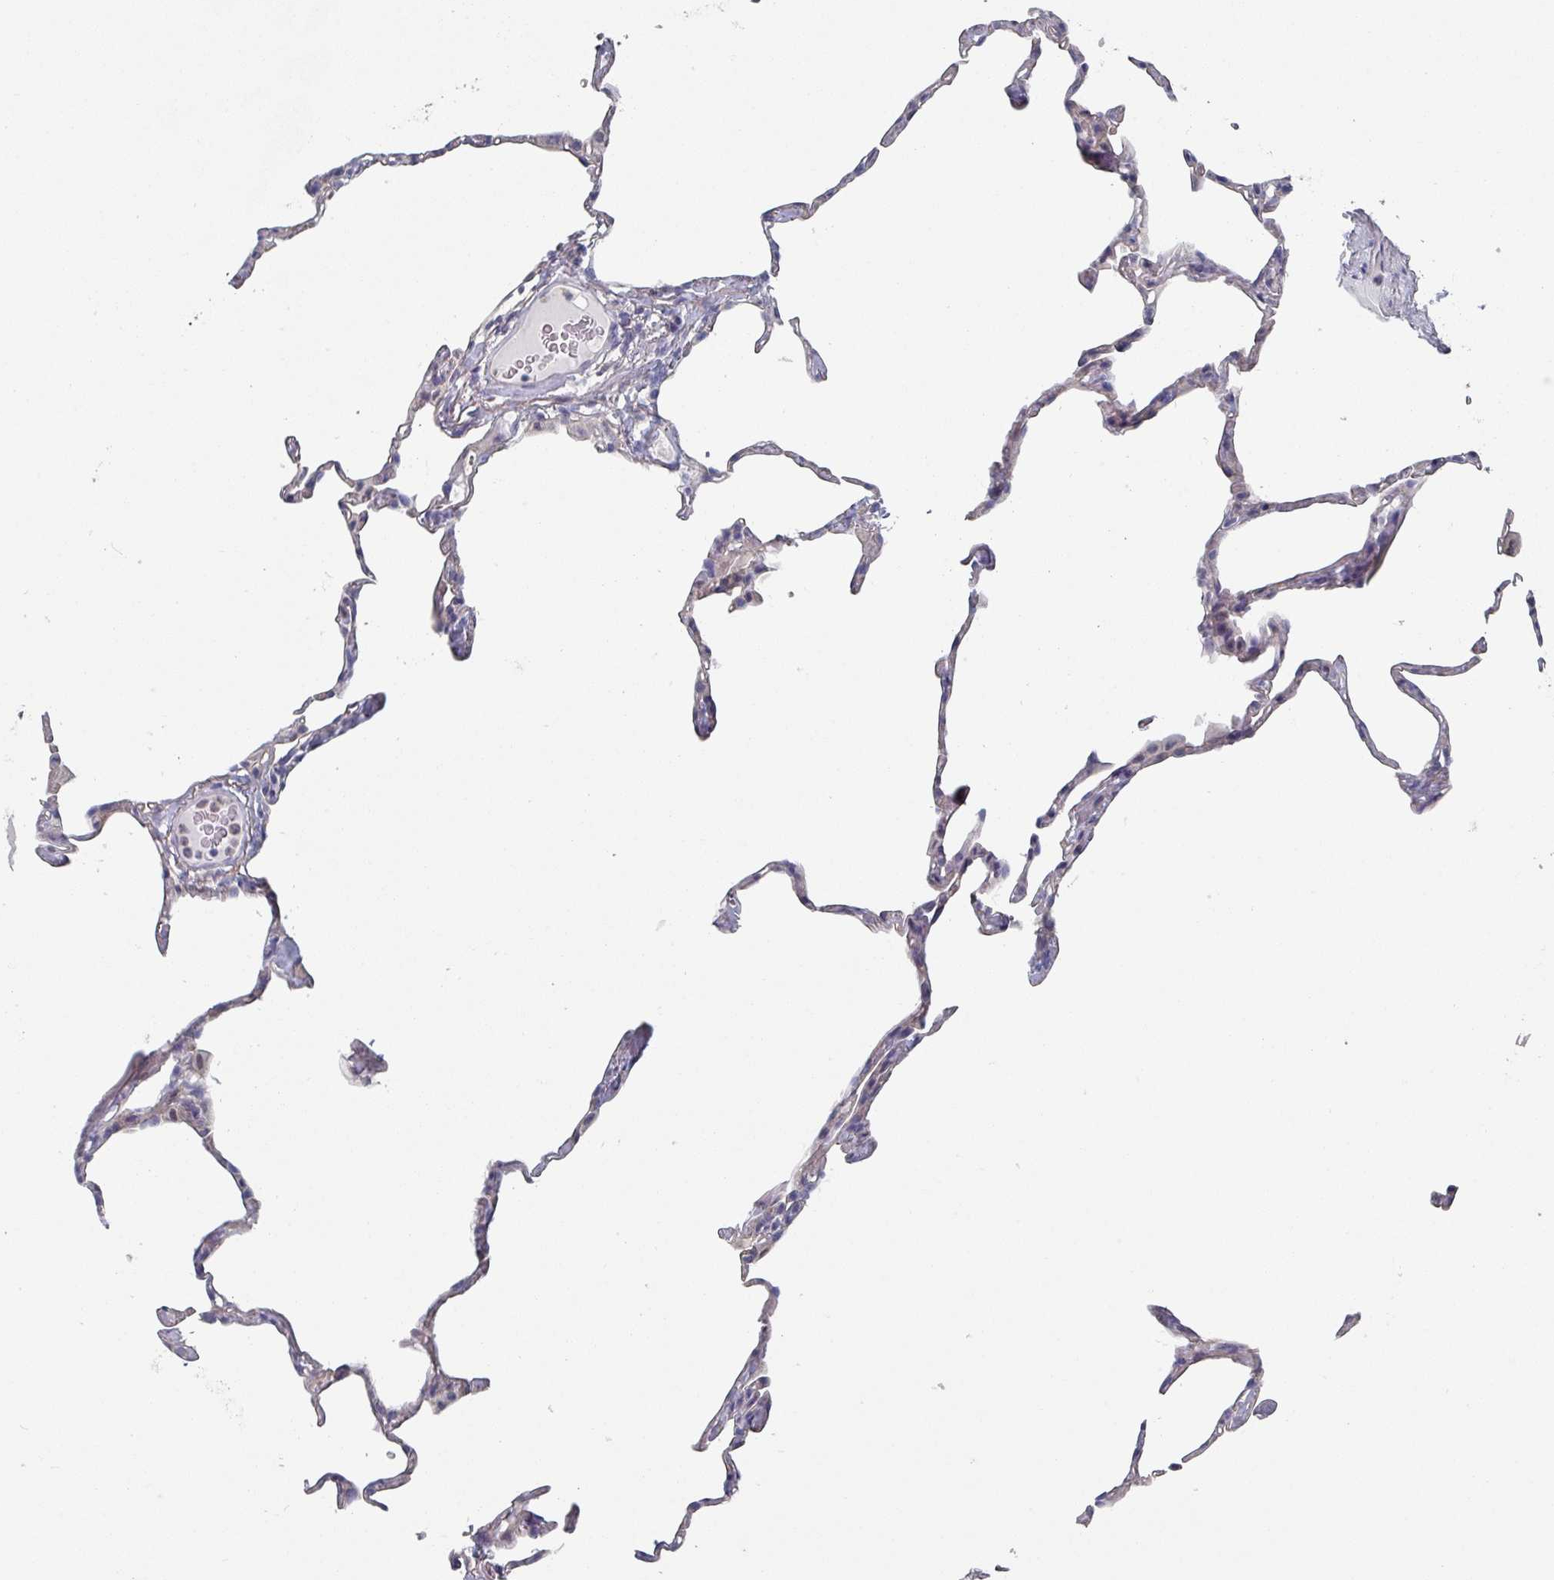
{"staining": {"intensity": "negative", "quantity": "none", "location": "none"}, "tissue": "lung", "cell_type": "Alveolar cells", "image_type": "normal", "snomed": [{"axis": "morphology", "description": "Normal tissue, NOS"}, {"axis": "topography", "description": "Lung"}], "caption": "The micrograph shows no significant expression in alveolar cells of lung.", "gene": "EFL1", "patient": {"sex": "male", "age": 65}}